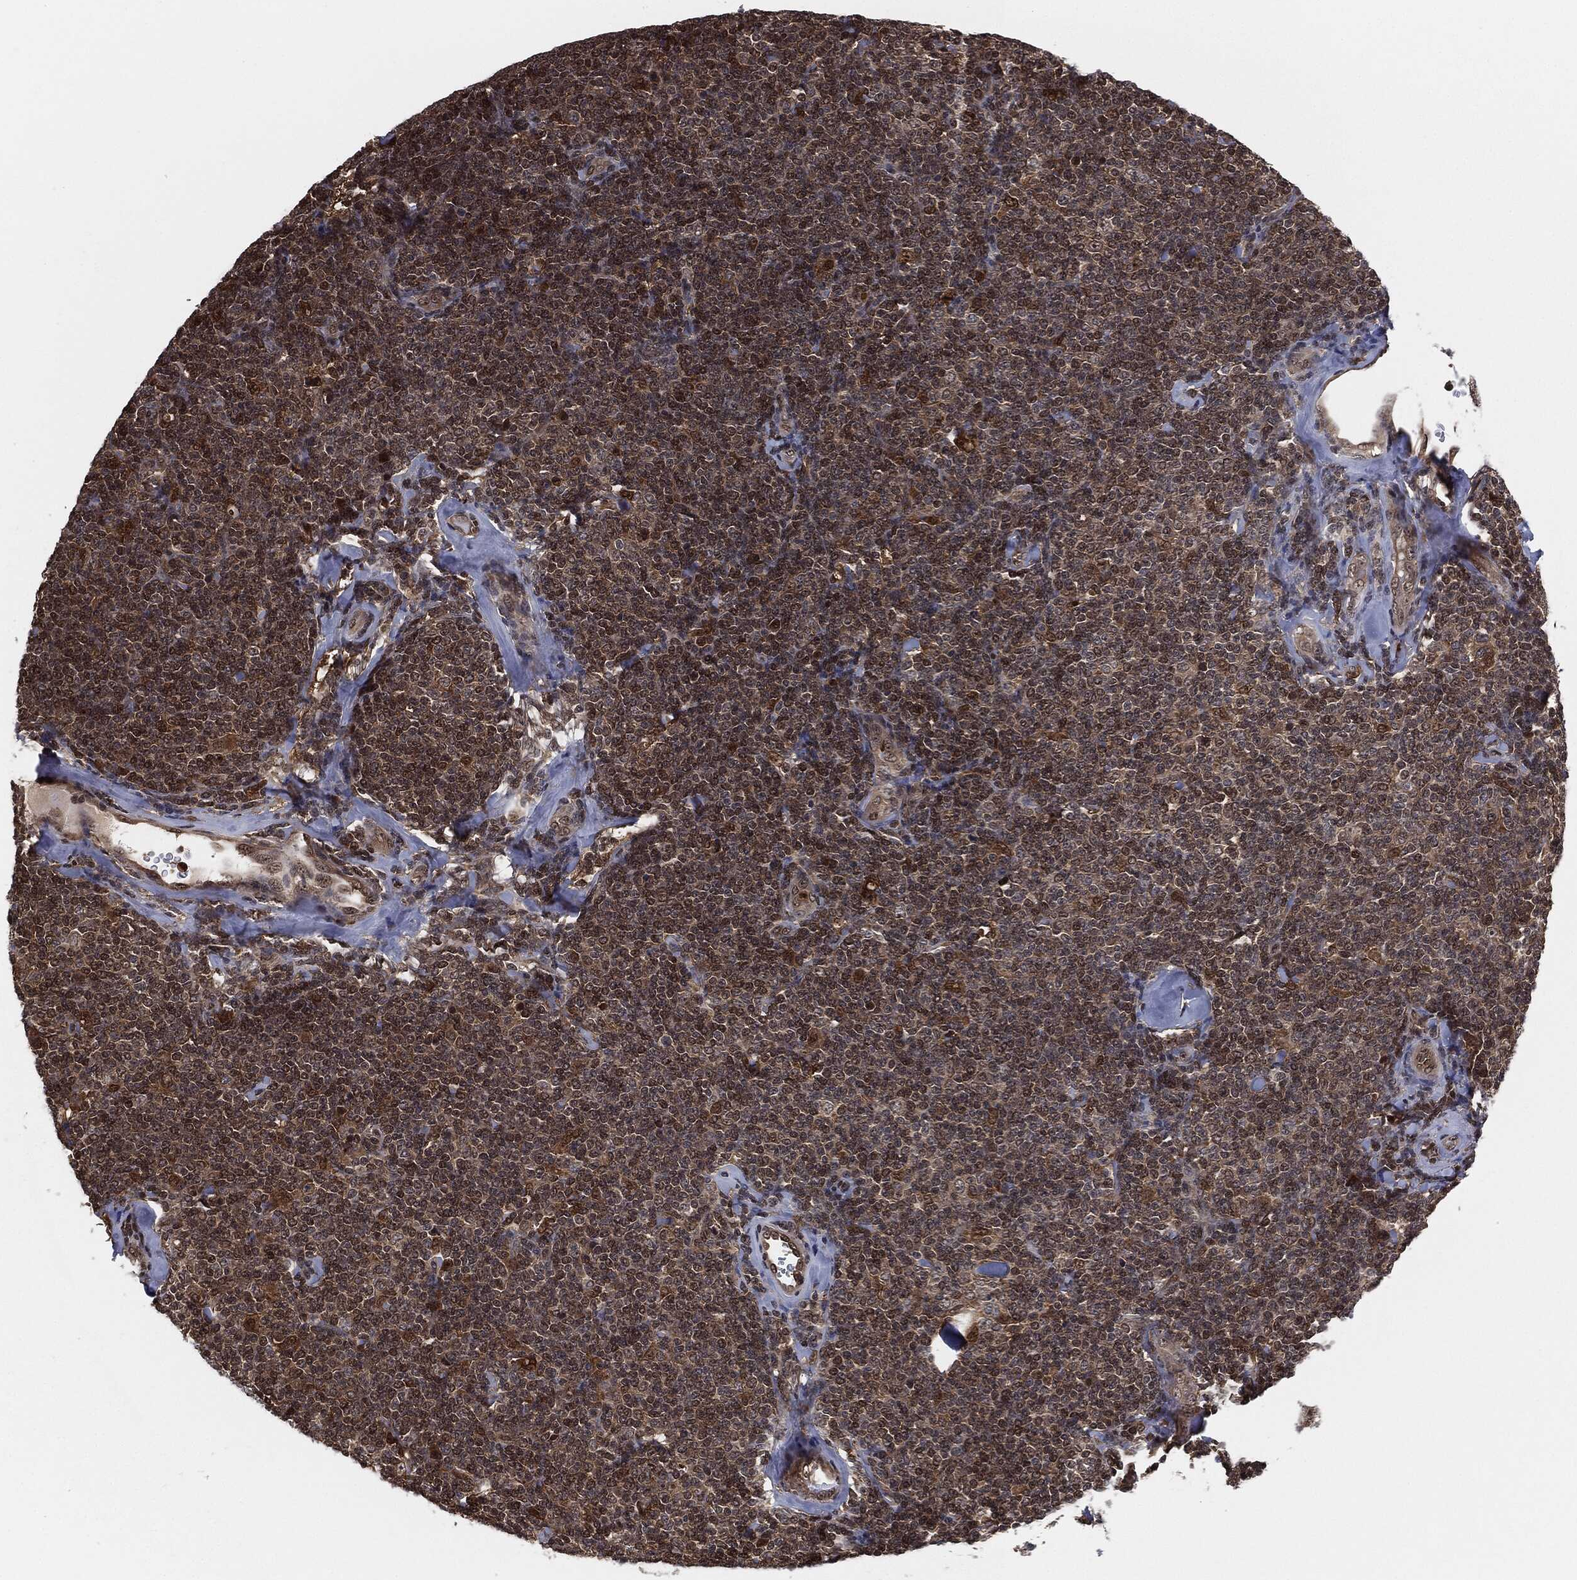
{"staining": {"intensity": "negative", "quantity": "none", "location": "none"}, "tissue": "lymphoma", "cell_type": "Tumor cells", "image_type": "cancer", "snomed": [{"axis": "morphology", "description": "Malignant lymphoma, non-Hodgkin's type, Low grade"}, {"axis": "topography", "description": "Lymph node"}], "caption": "IHC photomicrograph of malignant lymphoma, non-Hodgkin's type (low-grade) stained for a protein (brown), which reveals no staining in tumor cells. (Immunohistochemistry (ihc), brightfield microscopy, high magnification).", "gene": "CAPRIN2", "patient": {"sex": "female", "age": 56}}